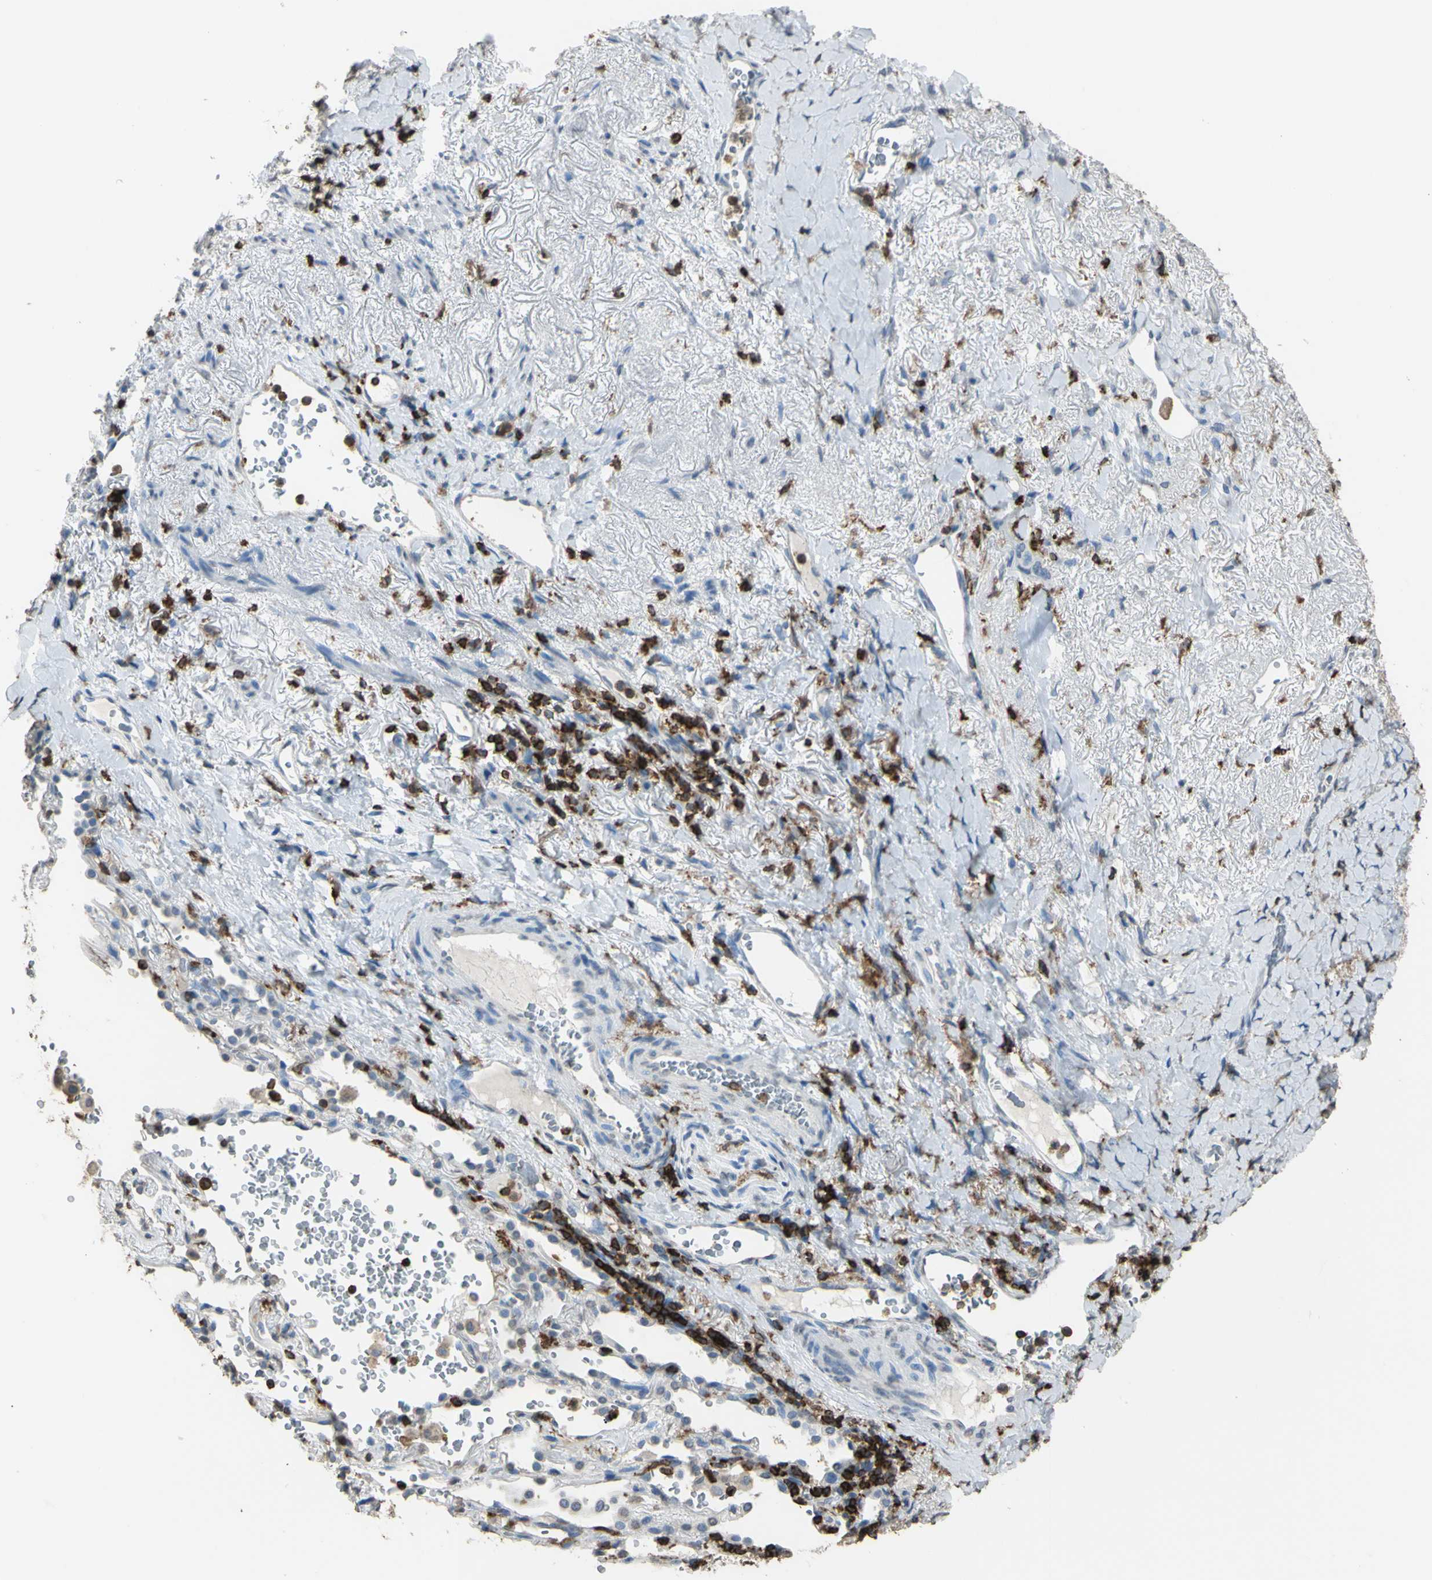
{"staining": {"intensity": "negative", "quantity": "none", "location": "none"}, "tissue": "lung cancer", "cell_type": "Tumor cells", "image_type": "cancer", "snomed": [{"axis": "morphology", "description": "Squamous cell carcinoma, NOS"}, {"axis": "topography", "description": "Lung"}], "caption": "Tumor cells are negative for protein expression in human squamous cell carcinoma (lung).", "gene": "PSTPIP1", "patient": {"sex": "female", "age": 73}}